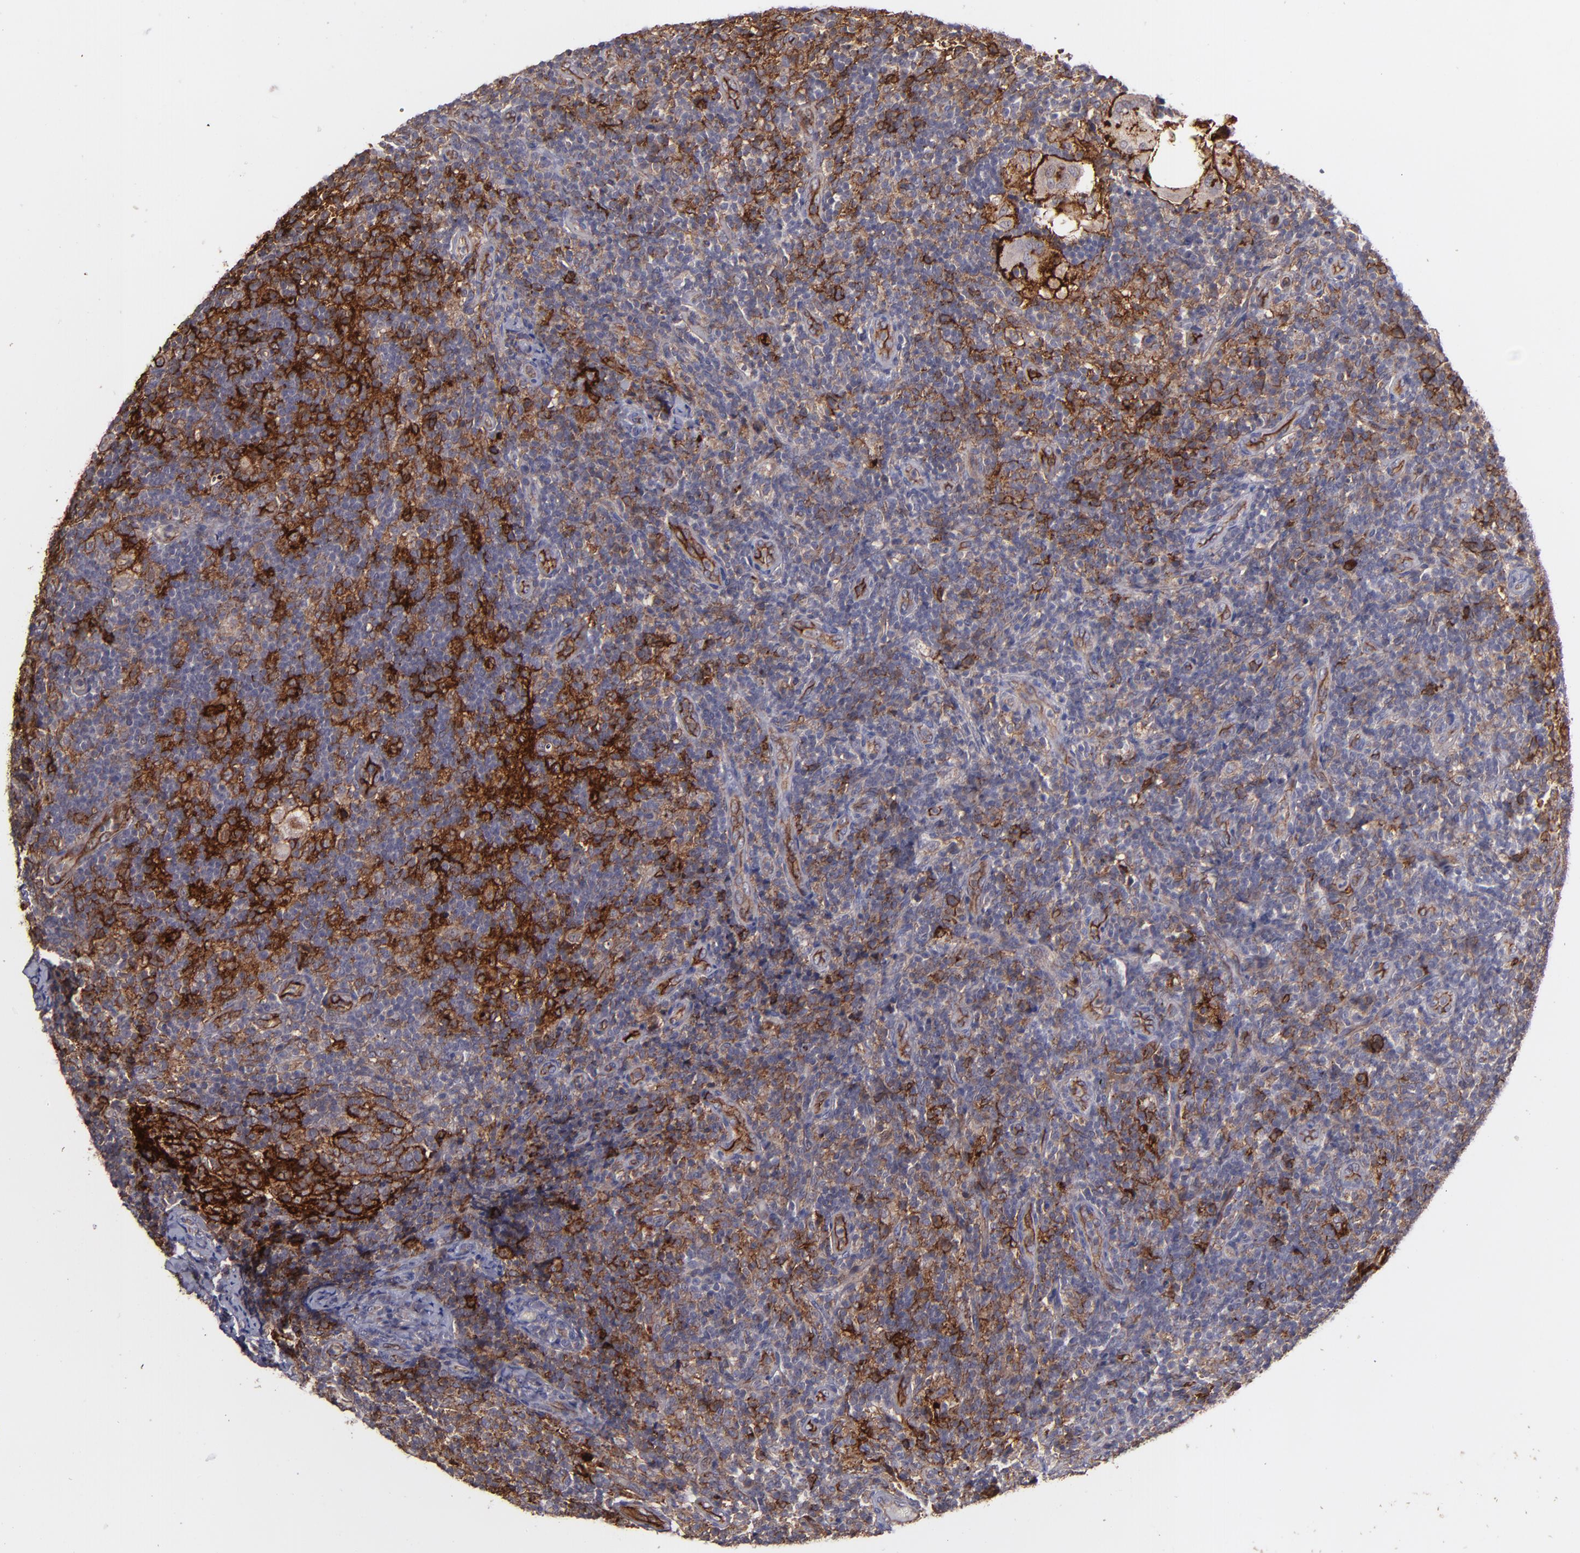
{"staining": {"intensity": "weak", "quantity": "25%-75%", "location": "cytoplasmic/membranous"}, "tissue": "lymph node", "cell_type": "Germinal center cells", "image_type": "normal", "snomed": [{"axis": "morphology", "description": "Normal tissue, NOS"}, {"axis": "morphology", "description": "Inflammation, NOS"}, {"axis": "topography", "description": "Lymph node"}], "caption": "Germinal center cells demonstrate low levels of weak cytoplasmic/membranous expression in about 25%-75% of cells in normal human lymph node.", "gene": "ICAM1", "patient": {"sex": "male", "age": 46}}